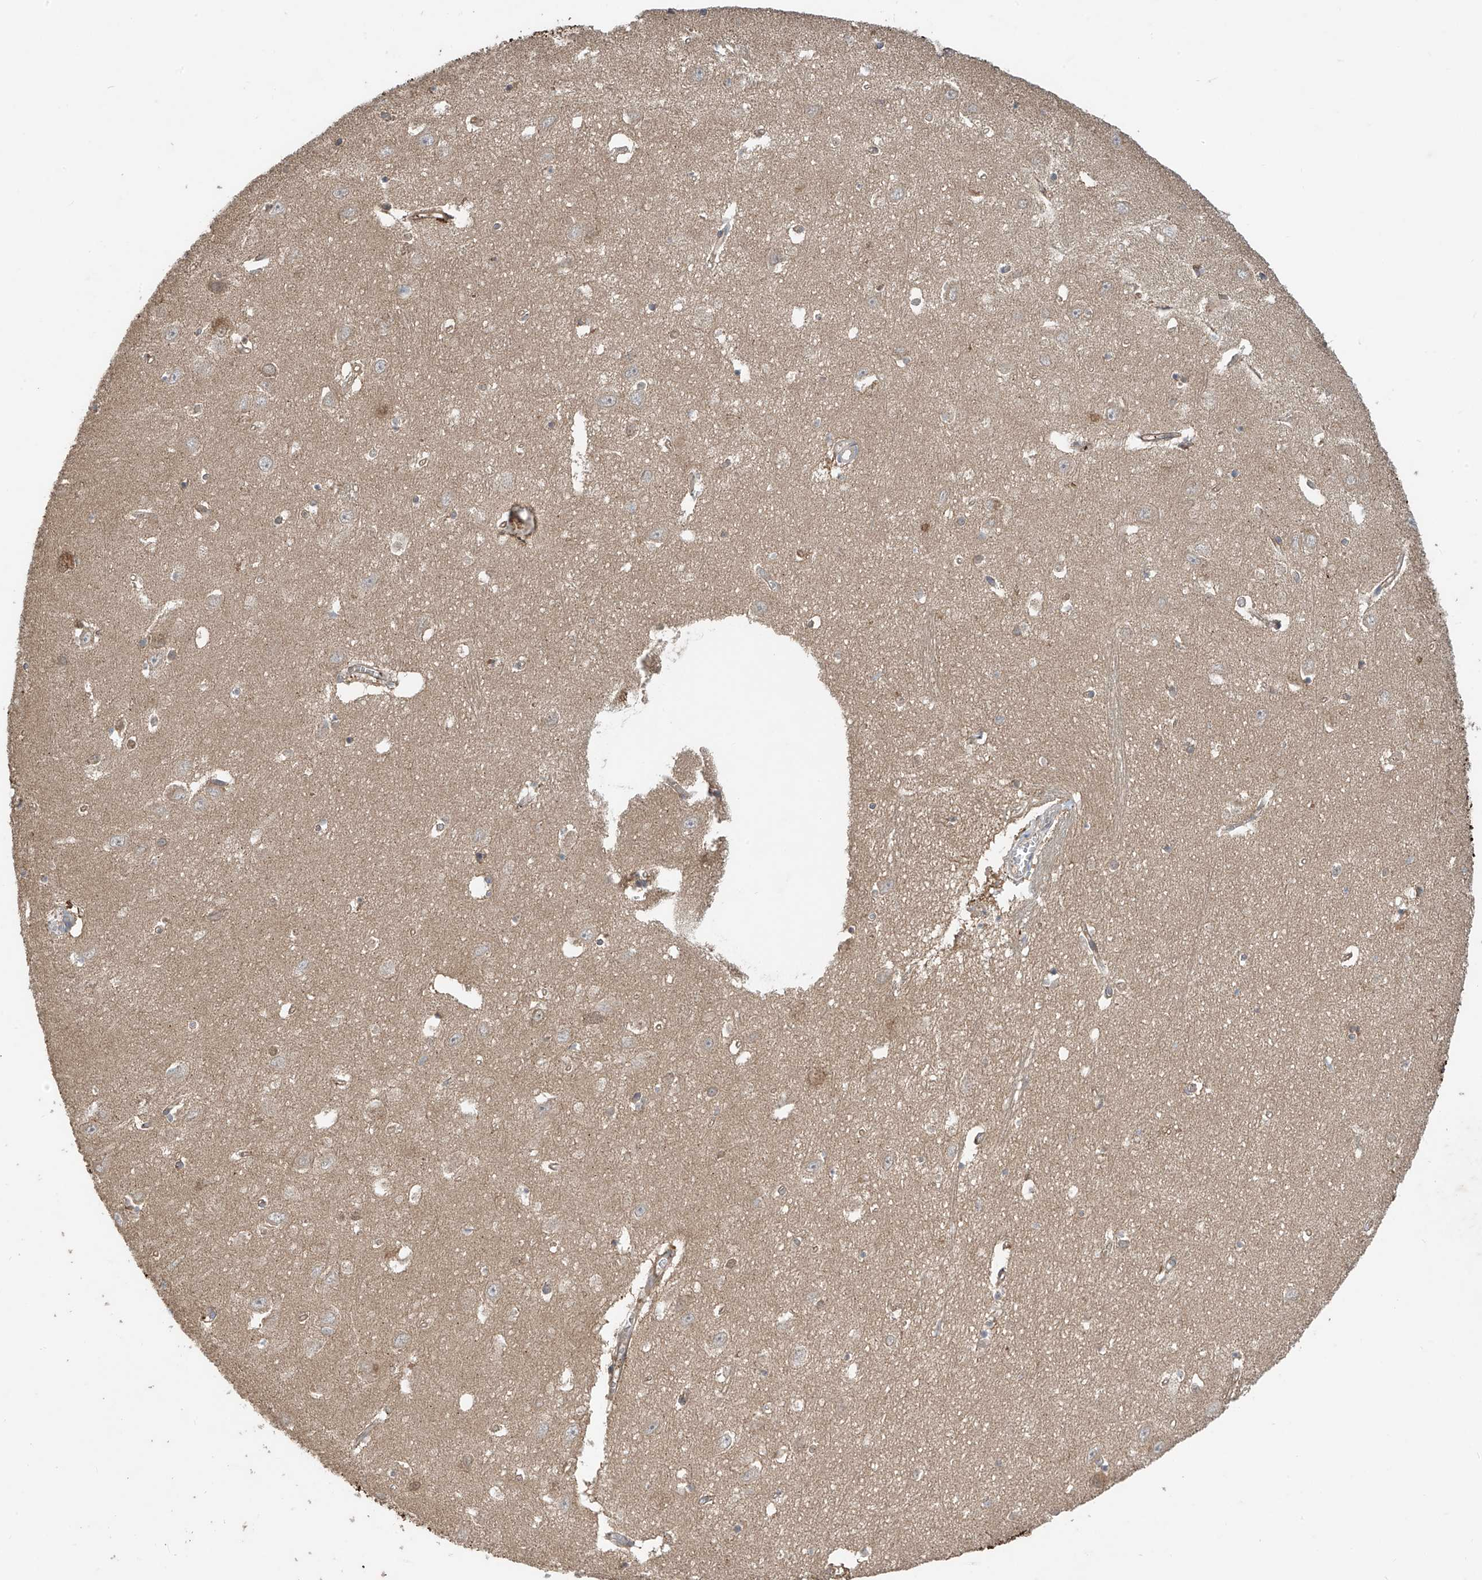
{"staining": {"intensity": "negative", "quantity": "none", "location": "none"}, "tissue": "hippocampus", "cell_type": "Glial cells", "image_type": "normal", "snomed": [{"axis": "morphology", "description": "Normal tissue, NOS"}, {"axis": "topography", "description": "Hippocampus"}], "caption": "An immunohistochemistry (IHC) histopathology image of unremarkable hippocampus is shown. There is no staining in glial cells of hippocampus.", "gene": "CACNA2D4", "patient": {"sex": "female", "age": 64}}